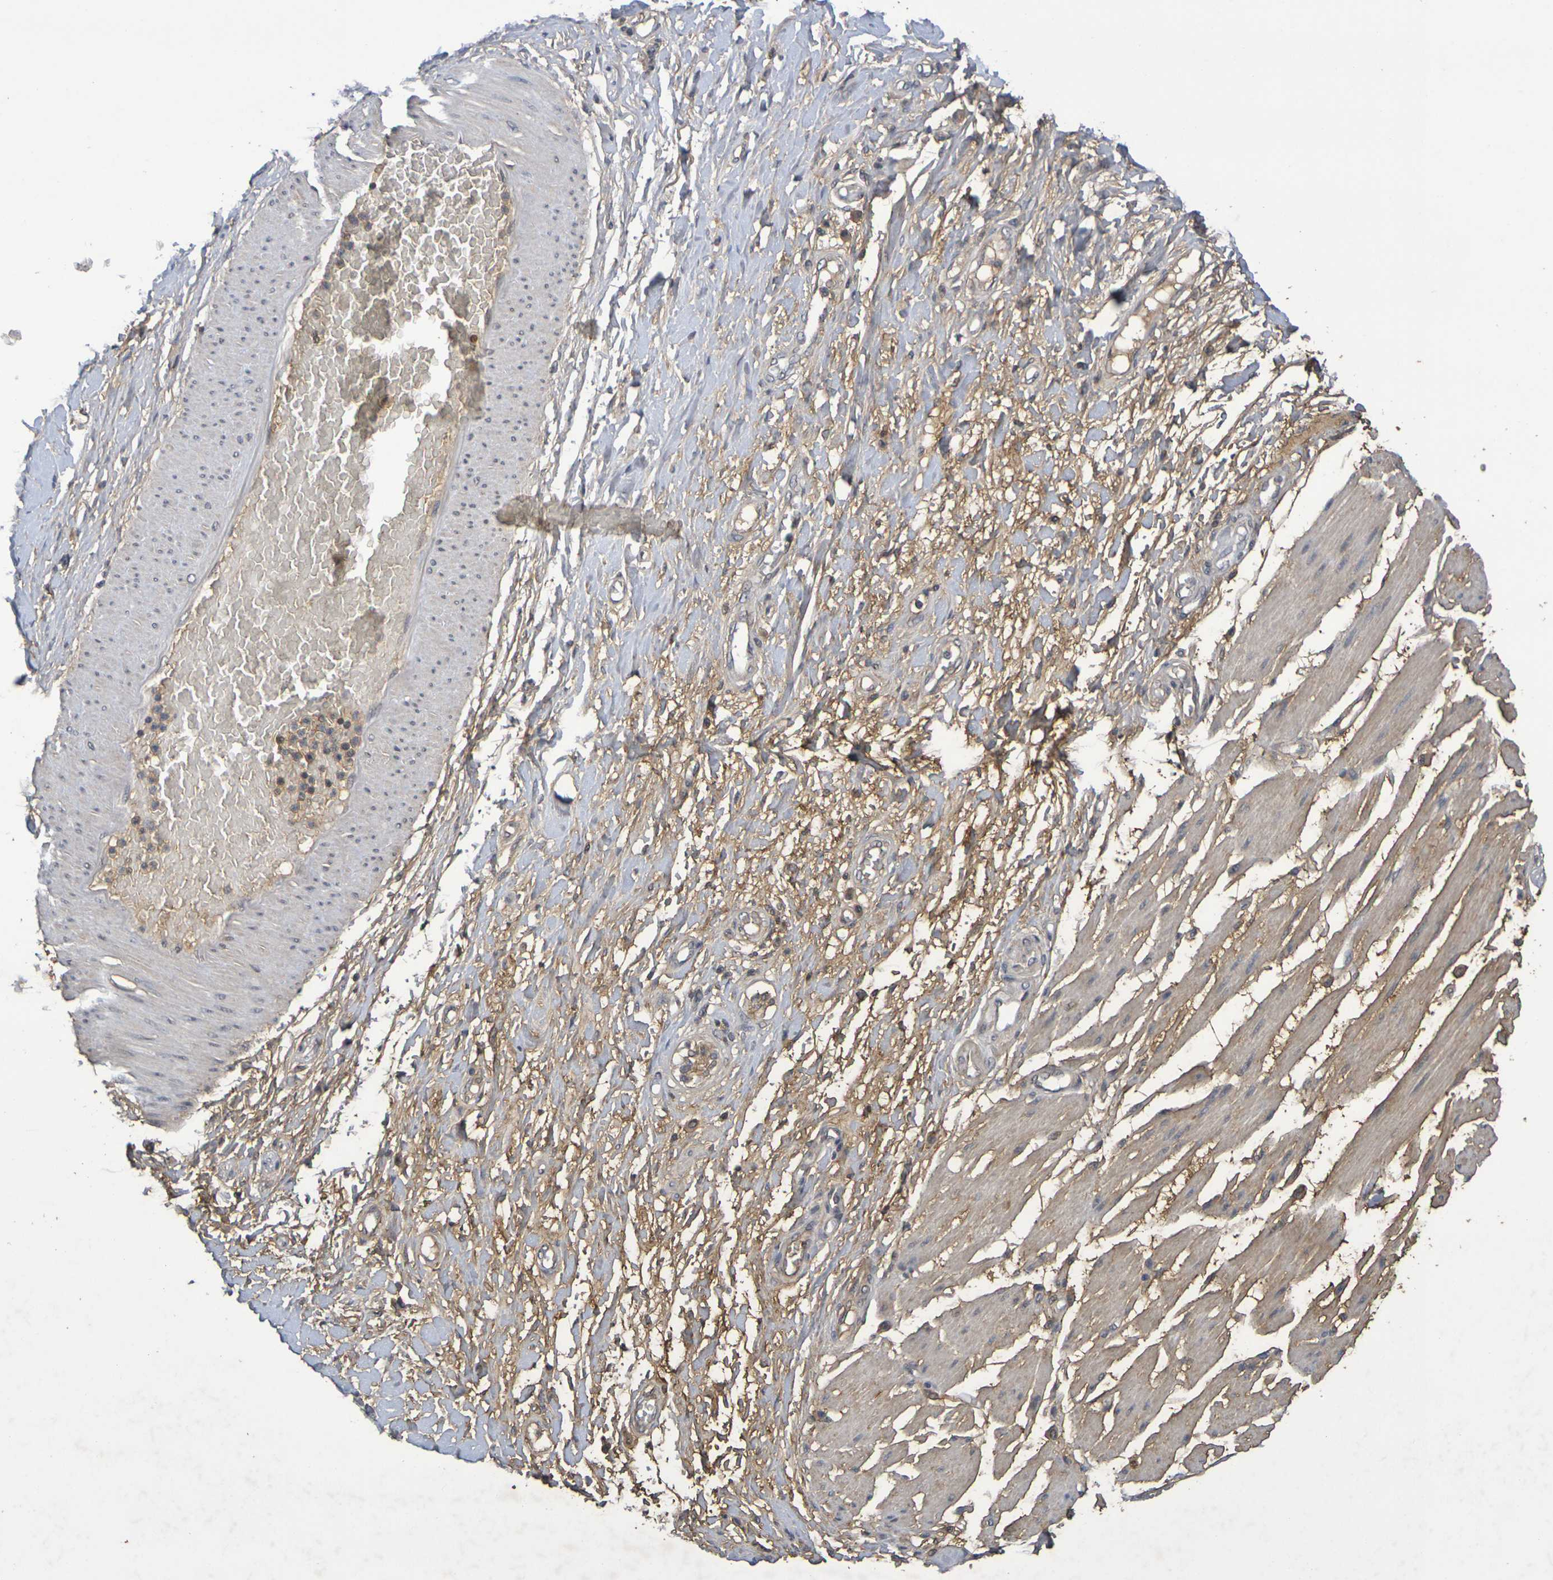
{"staining": {"intensity": "weak", "quantity": "25%-75%", "location": "cytoplasmic/membranous"}, "tissue": "adipose tissue", "cell_type": "Adipocytes", "image_type": "normal", "snomed": [{"axis": "morphology", "description": "Normal tissue, NOS"}, {"axis": "morphology", "description": "Adenocarcinoma, NOS"}, {"axis": "topography", "description": "Esophagus"}], "caption": "Immunohistochemistry (IHC) staining of normal adipose tissue, which demonstrates low levels of weak cytoplasmic/membranous positivity in about 25%-75% of adipocytes indicating weak cytoplasmic/membranous protein positivity. The staining was performed using DAB (brown) for protein detection and nuclei were counterstained in hematoxylin (blue).", "gene": "TERF2", "patient": {"sex": "male", "age": 62}}